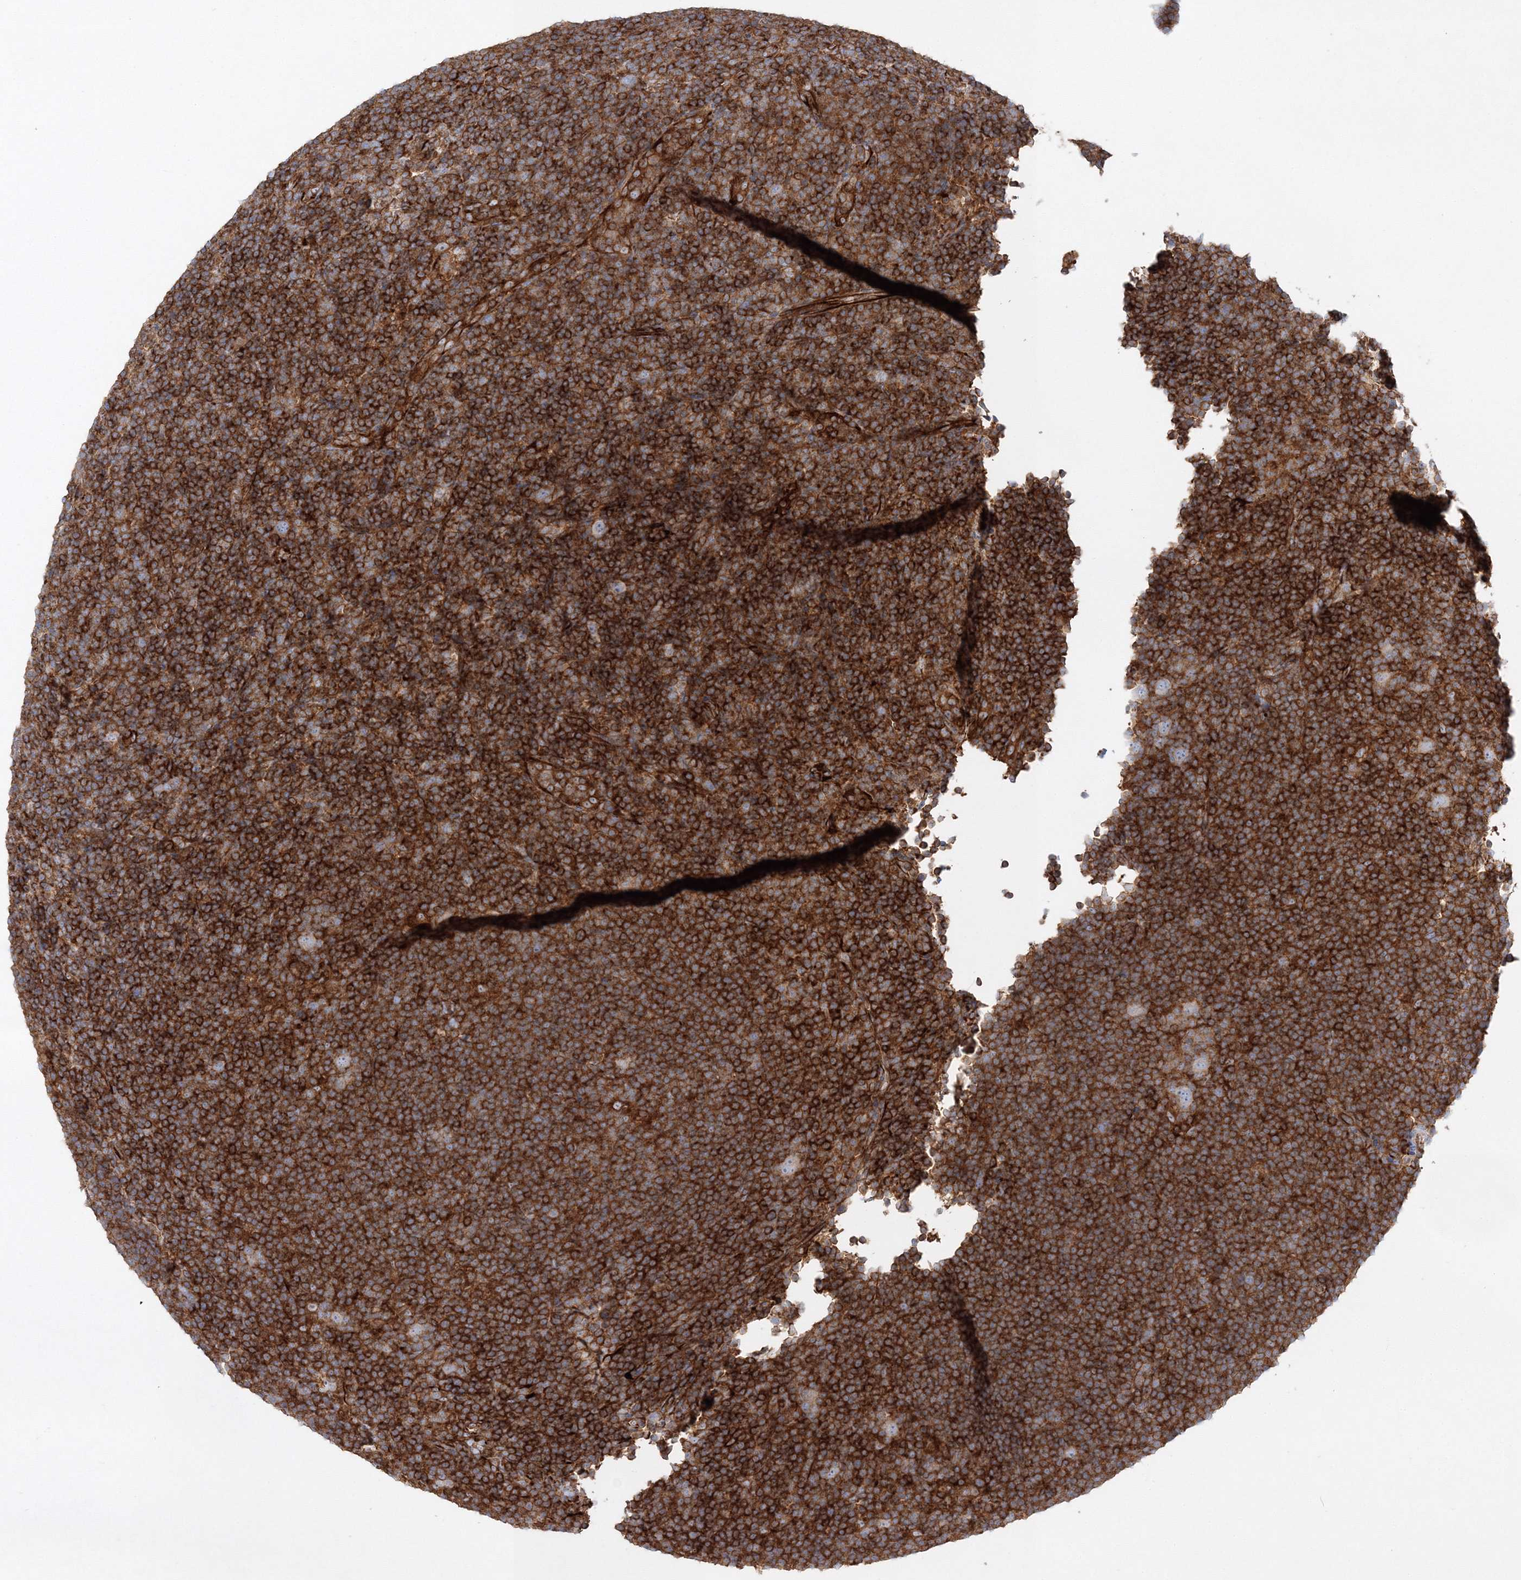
{"staining": {"intensity": "moderate", "quantity": "<25%", "location": "cytoplasmic/membranous"}, "tissue": "lymphoma", "cell_type": "Tumor cells", "image_type": "cancer", "snomed": [{"axis": "morphology", "description": "Hodgkin's disease, NOS"}, {"axis": "topography", "description": "Lymph node"}], "caption": "The photomicrograph displays a brown stain indicating the presence of a protein in the cytoplasmic/membranous of tumor cells in lymphoma.", "gene": "WDR37", "patient": {"sex": "female", "age": 57}}